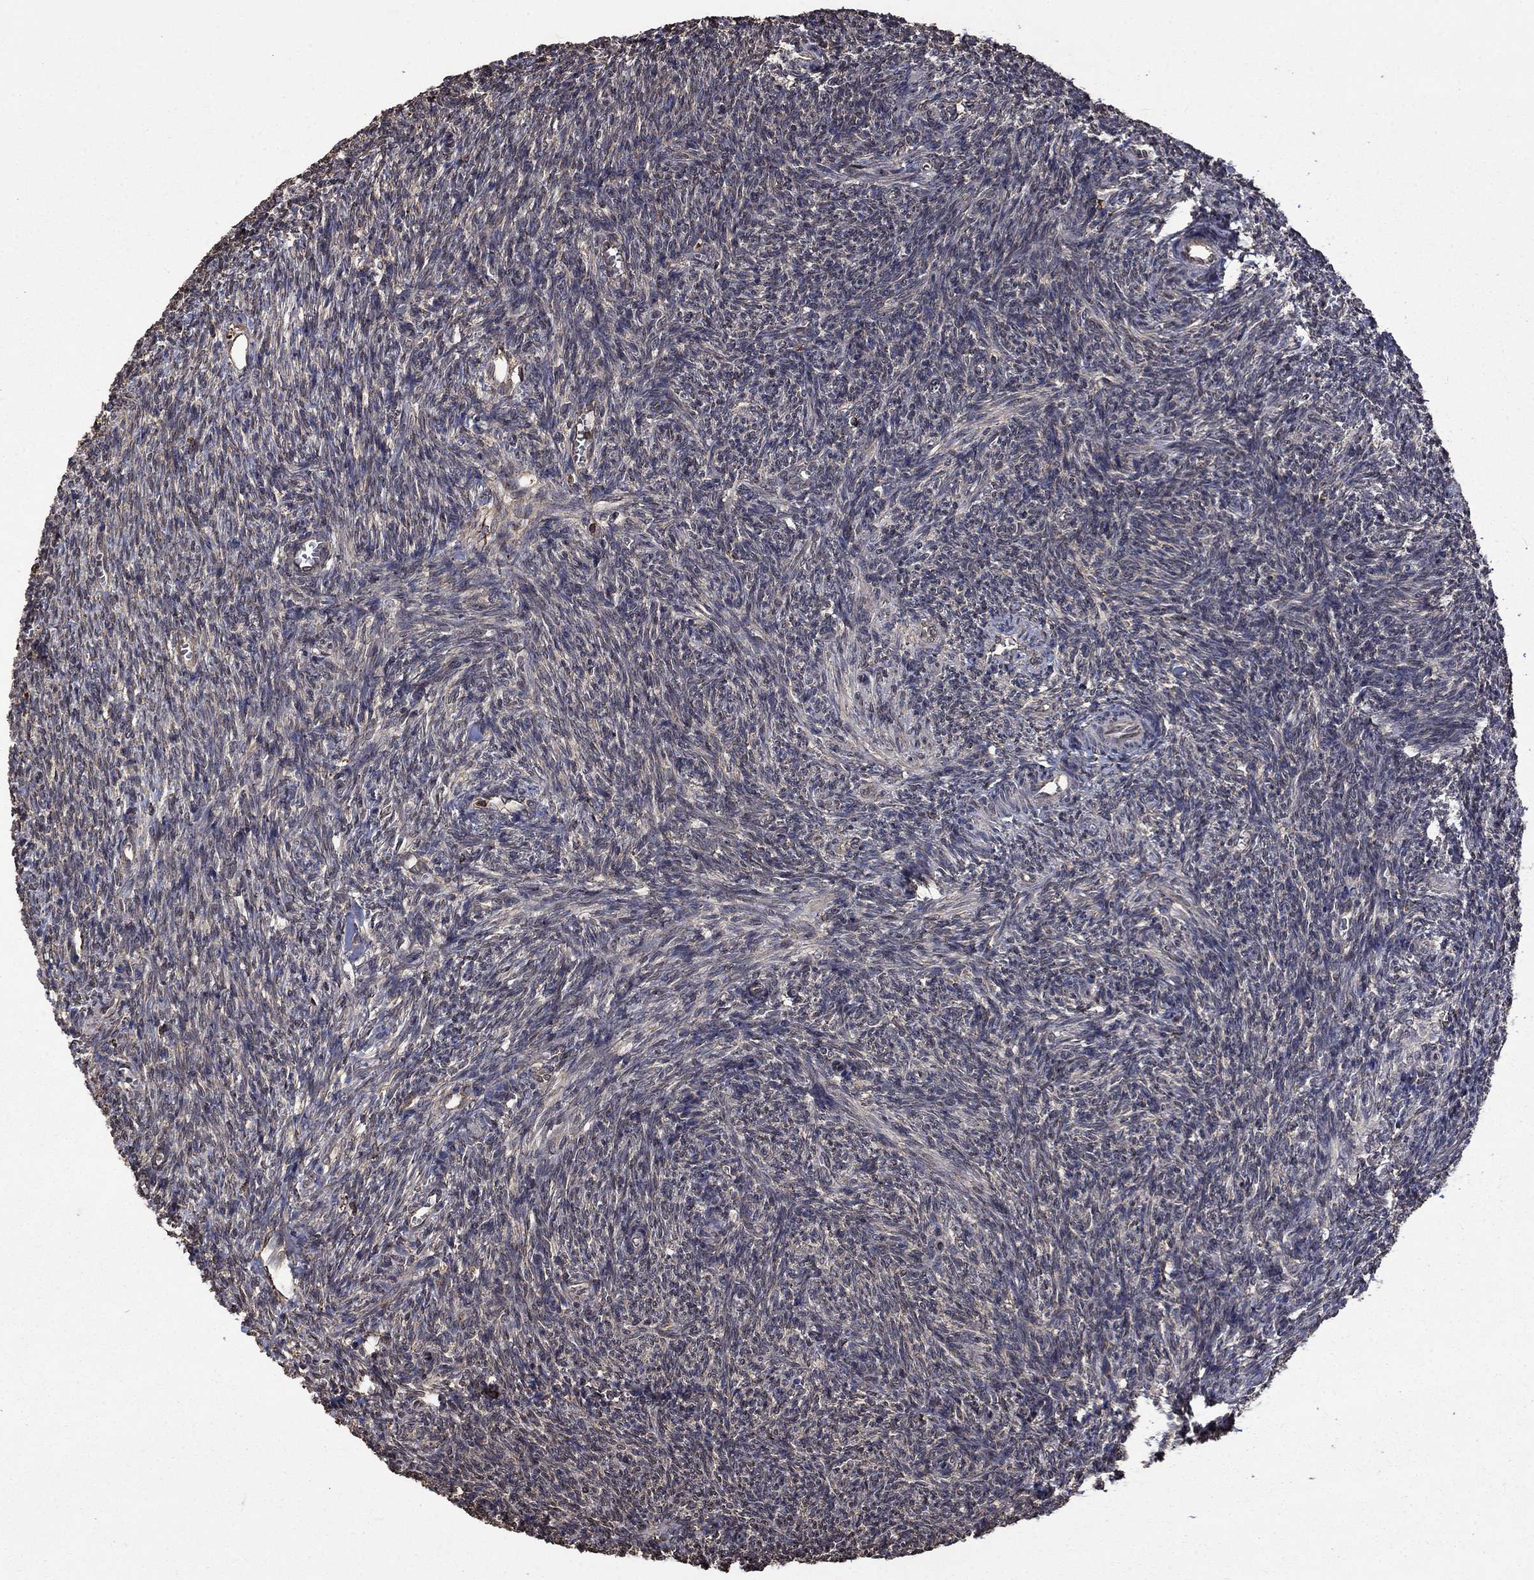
{"staining": {"intensity": "negative", "quantity": "none", "location": "none"}, "tissue": "ovary", "cell_type": "Ovarian stroma cells", "image_type": "normal", "snomed": [{"axis": "morphology", "description": "Normal tissue, NOS"}, {"axis": "topography", "description": "Ovary"}], "caption": "The histopathology image exhibits no staining of ovarian stroma cells in unremarkable ovary. (IHC, brightfield microscopy, high magnification).", "gene": "ESRRA", "patient": {"sex": "female", "age": 27}}